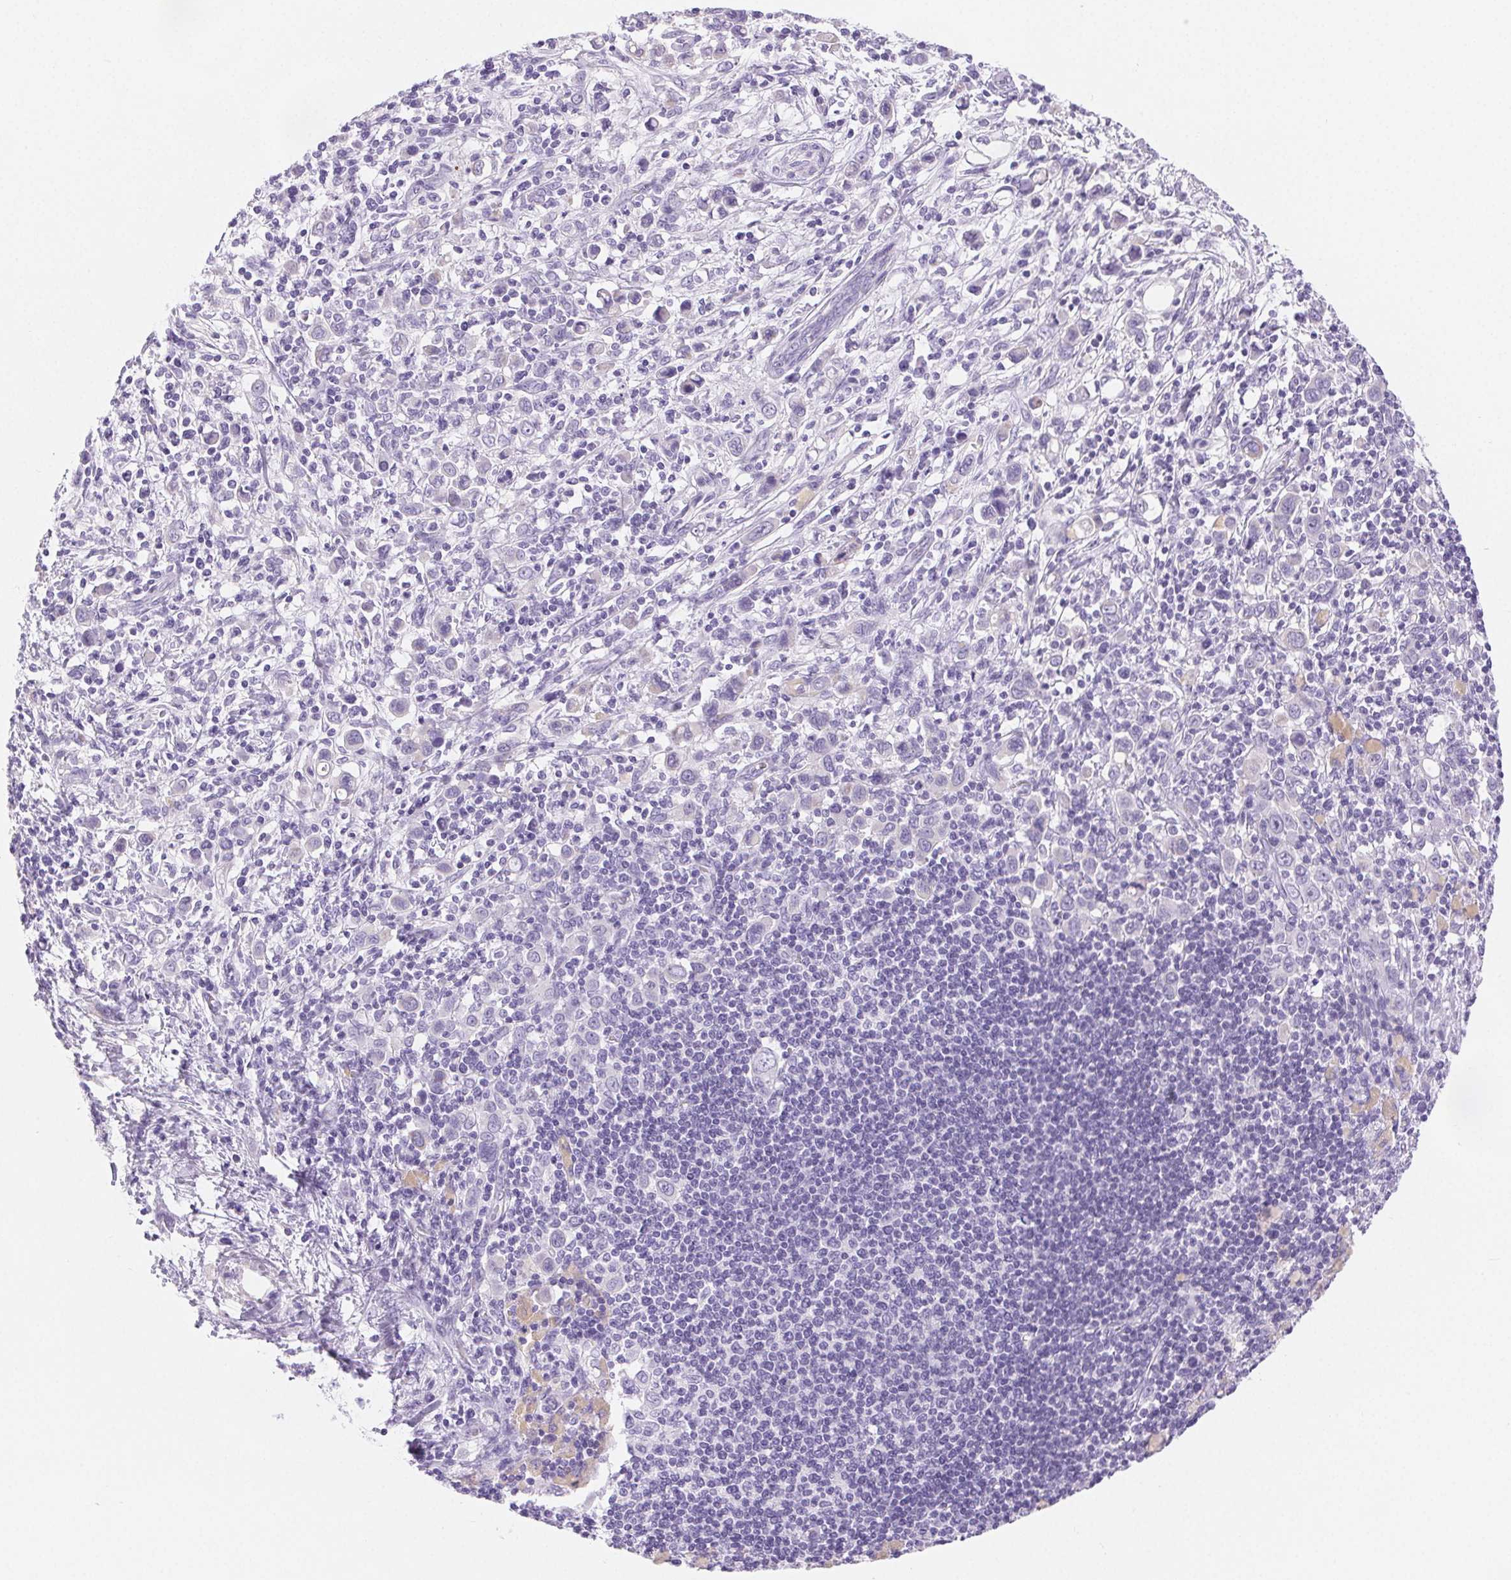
{"staining": {"intensity": "negative", "quantity": "none", "location": "none"}, "tissue": "stomach cancer", "cell_type": "Tumor cells", "image_type": "cancer", "snomed": [{"axis": "morphology", "description": "Adenocarcinoma, NOS"}, {"axis": "topography", "description": "Stomach, upper"}], "caption": "DAB immunohistochemical staining of adenocarcinoma (stomach) demonstrates no significant positivity in tumor cells.", "gene": "CLDN16", "patient": {"sex": "male", "age": 75}}